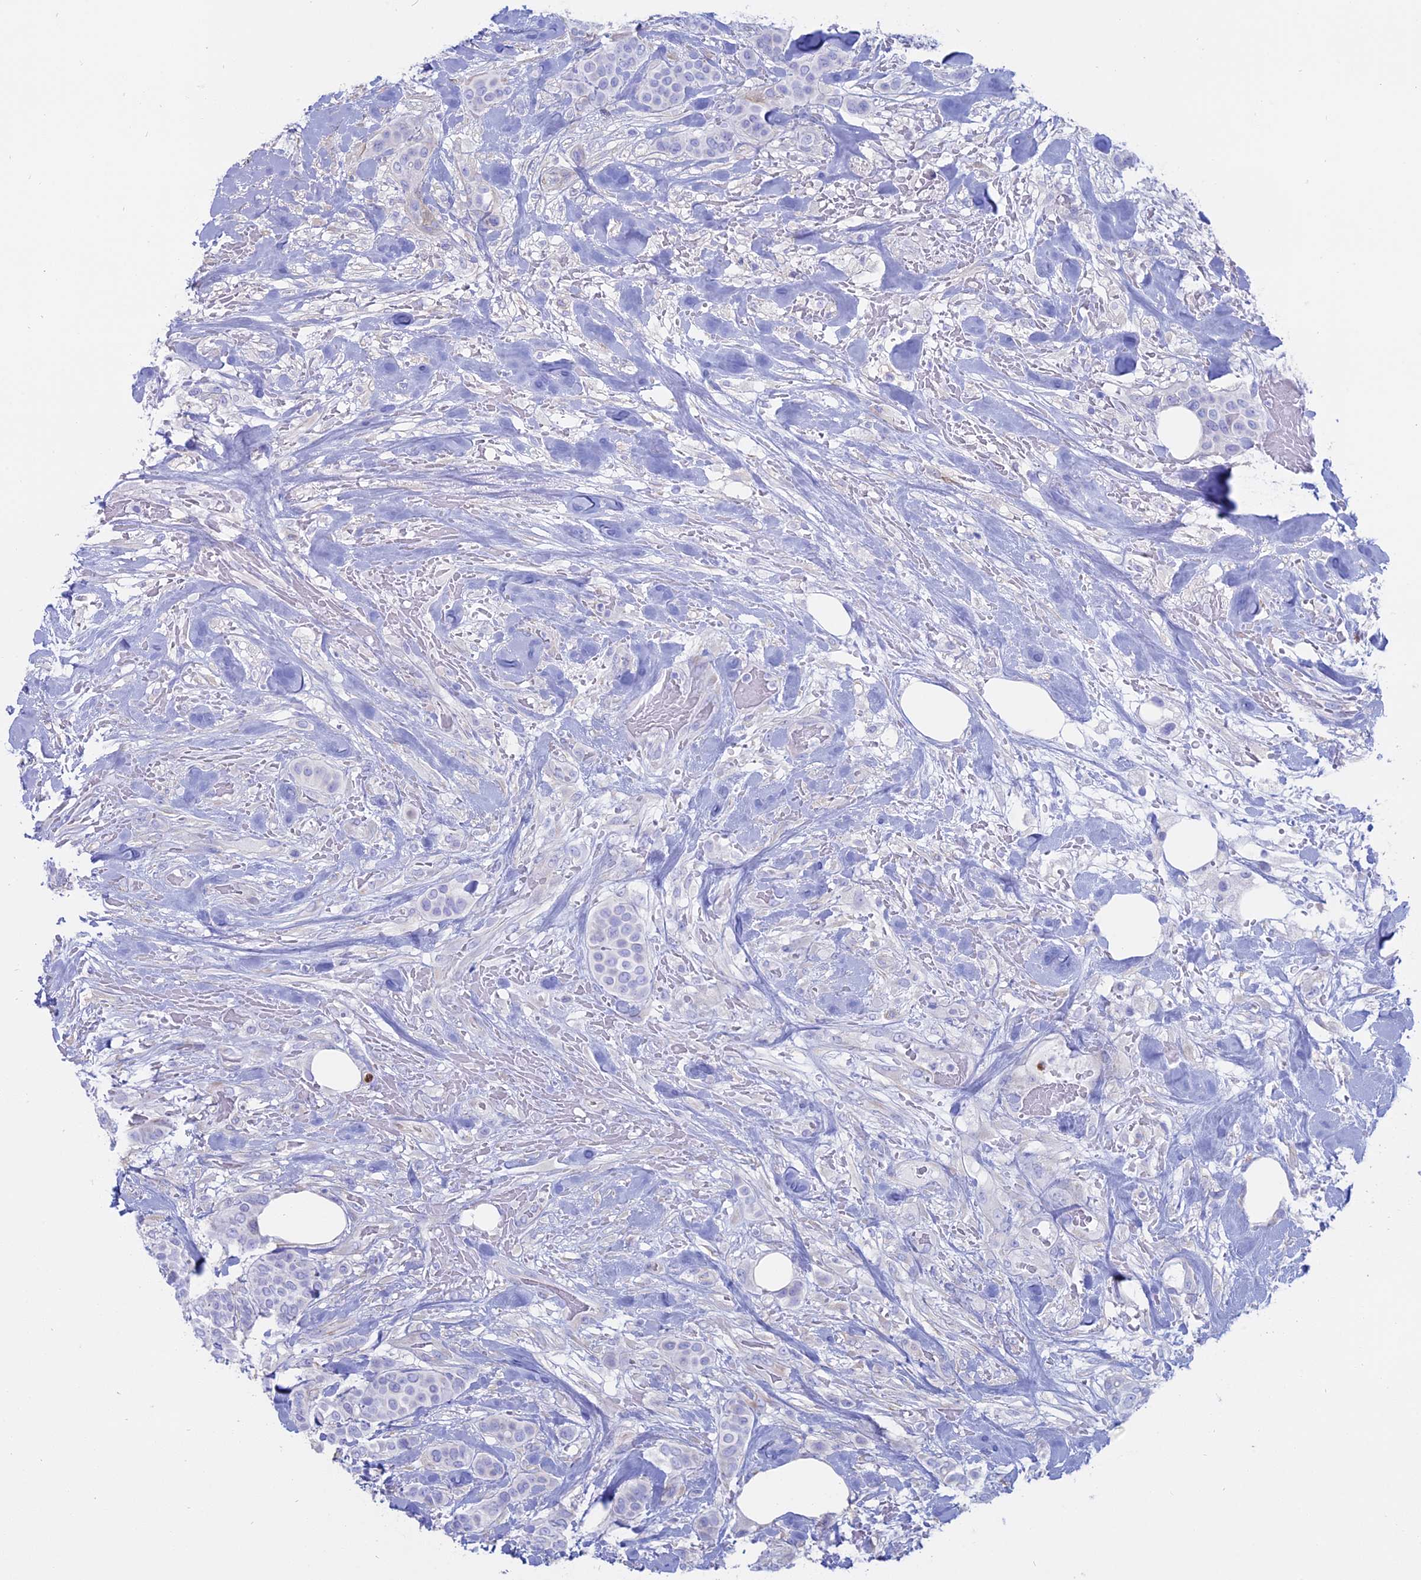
{"staining": {"intensity": "negative", "quantity": "none", "location": "none"}, "tissue": "breast cancer", "cell_type": "Tumor cells", "image_type": "cancer", "snomed": [{"axis": "morphology", "description": "Lobular carcinoma"}, {"axis": "topography", "description": "Breast"}], "caption": "High magnification brightfield microscopy of breast cancer (lobular carcinoma) stained with DAB (3,3'-diaminobenzidine) (brown) and counterstained with hematoxylin (blue): tumor cells show no significant expression.", "gene": "OR2AE1", "patient": {"sex": "female", "age": 51}}